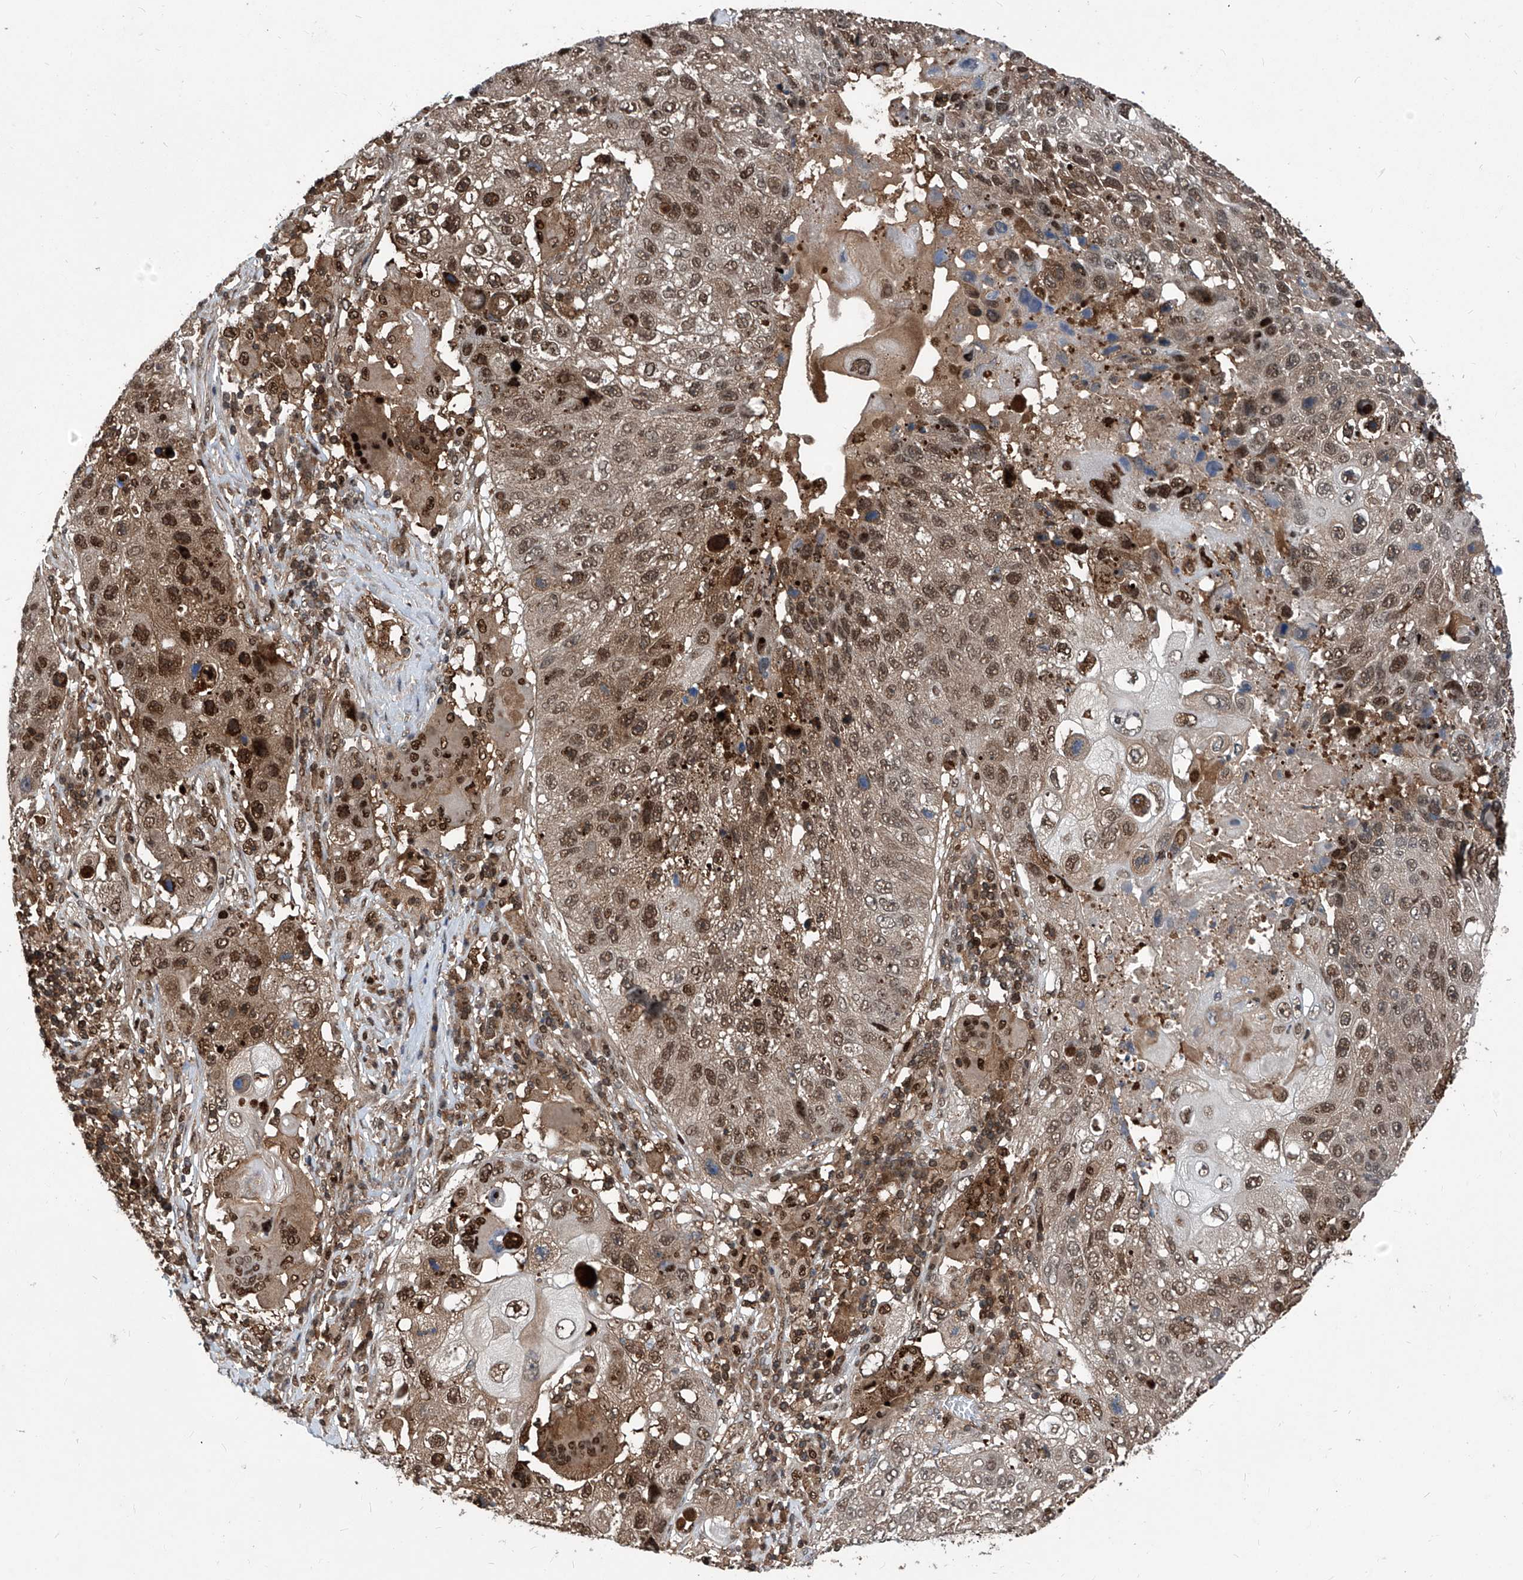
{"staining": {"intensity": "strong", "quantity": "25%-75%", "location": "nuclear"}, "tissue": "lung cancer", "cell_type": "Tumor cells", "image_type": "cancer", "snomed": [{"axis": "morphology", "description": "Squamous cell carcinoma, NOS"}, {"axis": "topography", "description": "Lung"}], "caption": "Lung cancer (squamous cell carcinoma) stained with a brown dye shows strong nuclear positive positivity in about 25%-75% of tumor cells.", "gene": "PSMB1", "patient": {"sex": "male", "age": 61}}